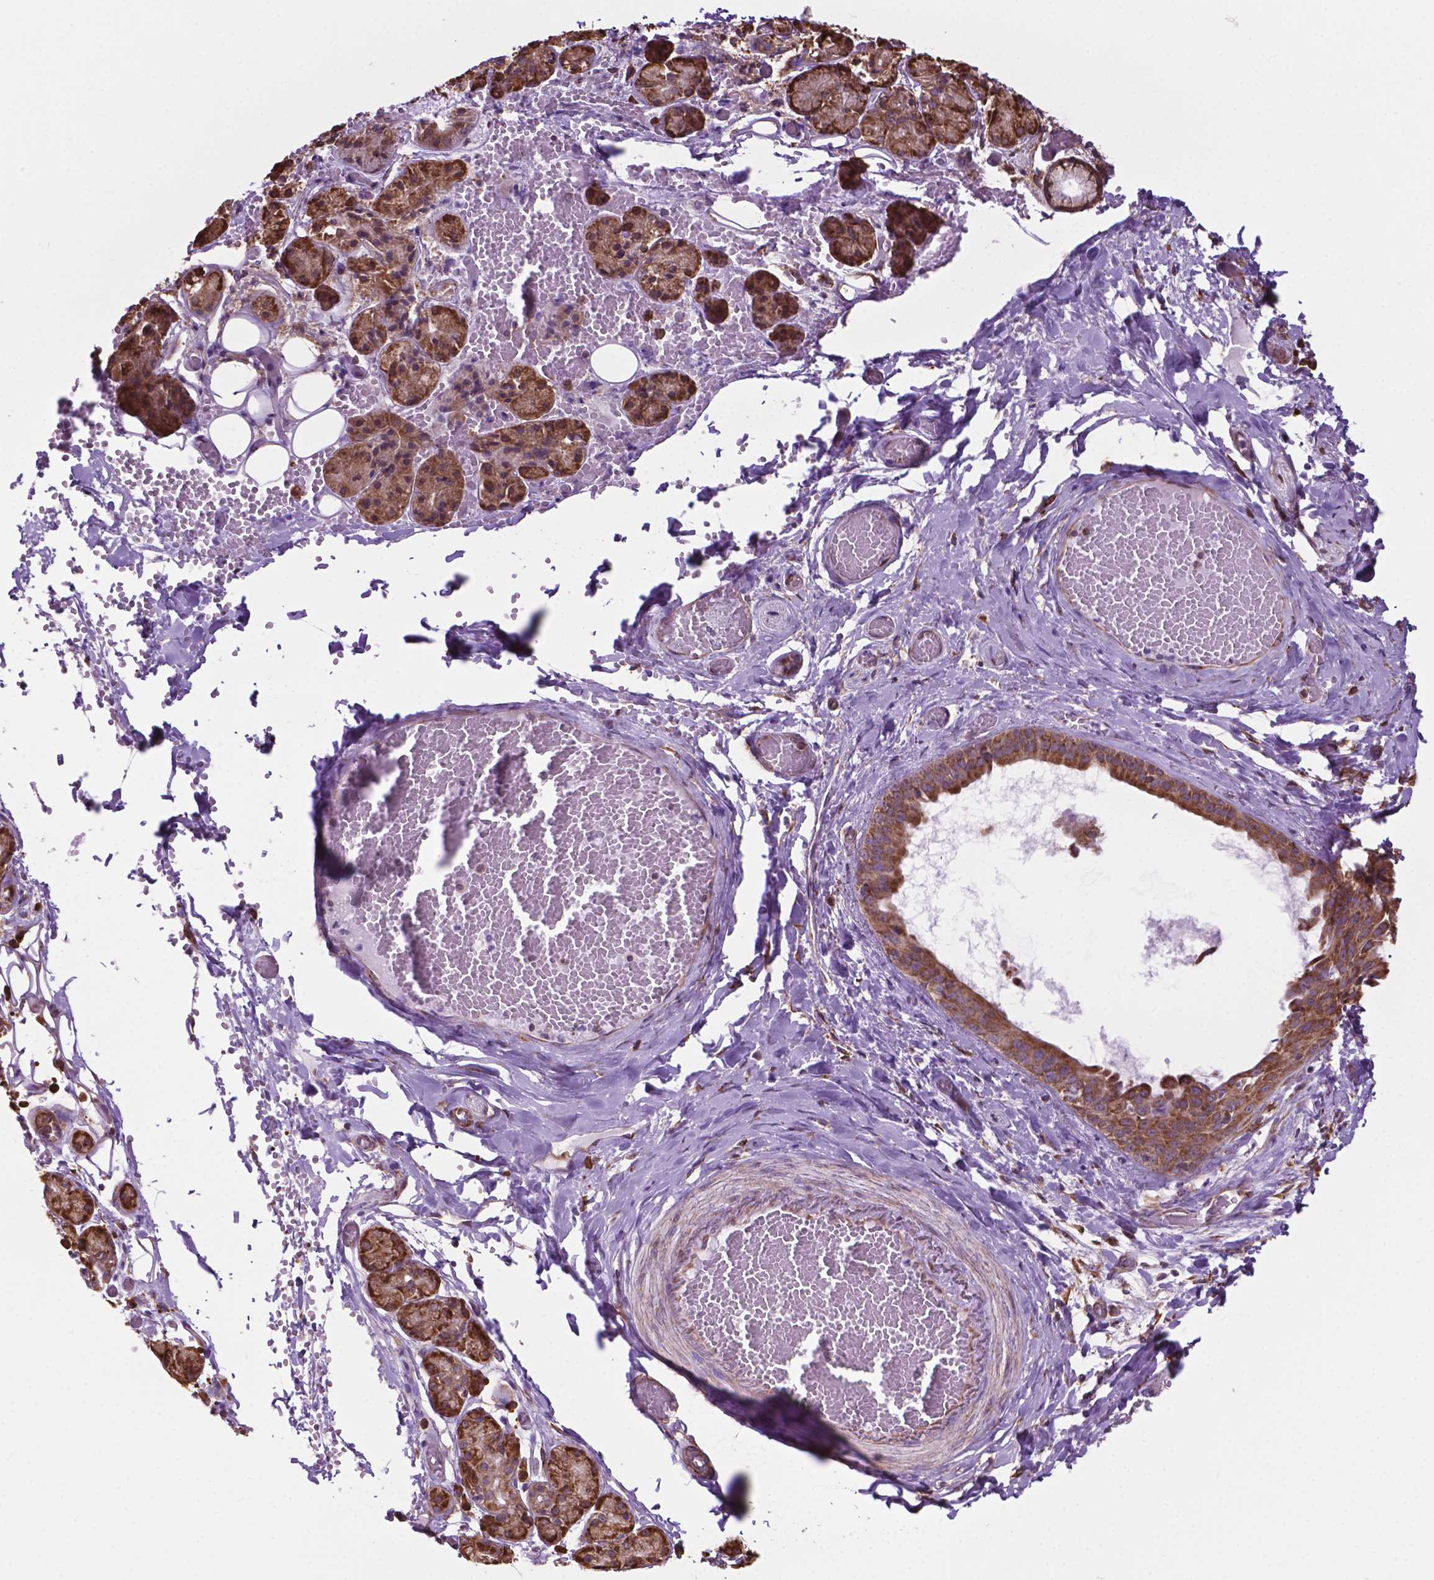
{"staining": {"intensity": "moderate", "quantity": ">75%", "location": "cytoplasmic/membranous"}, "tissue": "salivary gland", "cell_type": "Glandular cells", "image_type": "normal", "snomed": [{"axis": "morphology", "description": "Normal tissue, NOS"}, {"axis": "topography", "description": "Salivary gland"}, {"axis": "topography", "description": "Peripheral nerve tissue"}], "caption": "Salivary gland stained with IHC shows moderate cytoplasmic/membranous expression in approximately >75% of glandular cells.", "gene": "RPL29", "patient": {"sex": "male", "age": 71}}